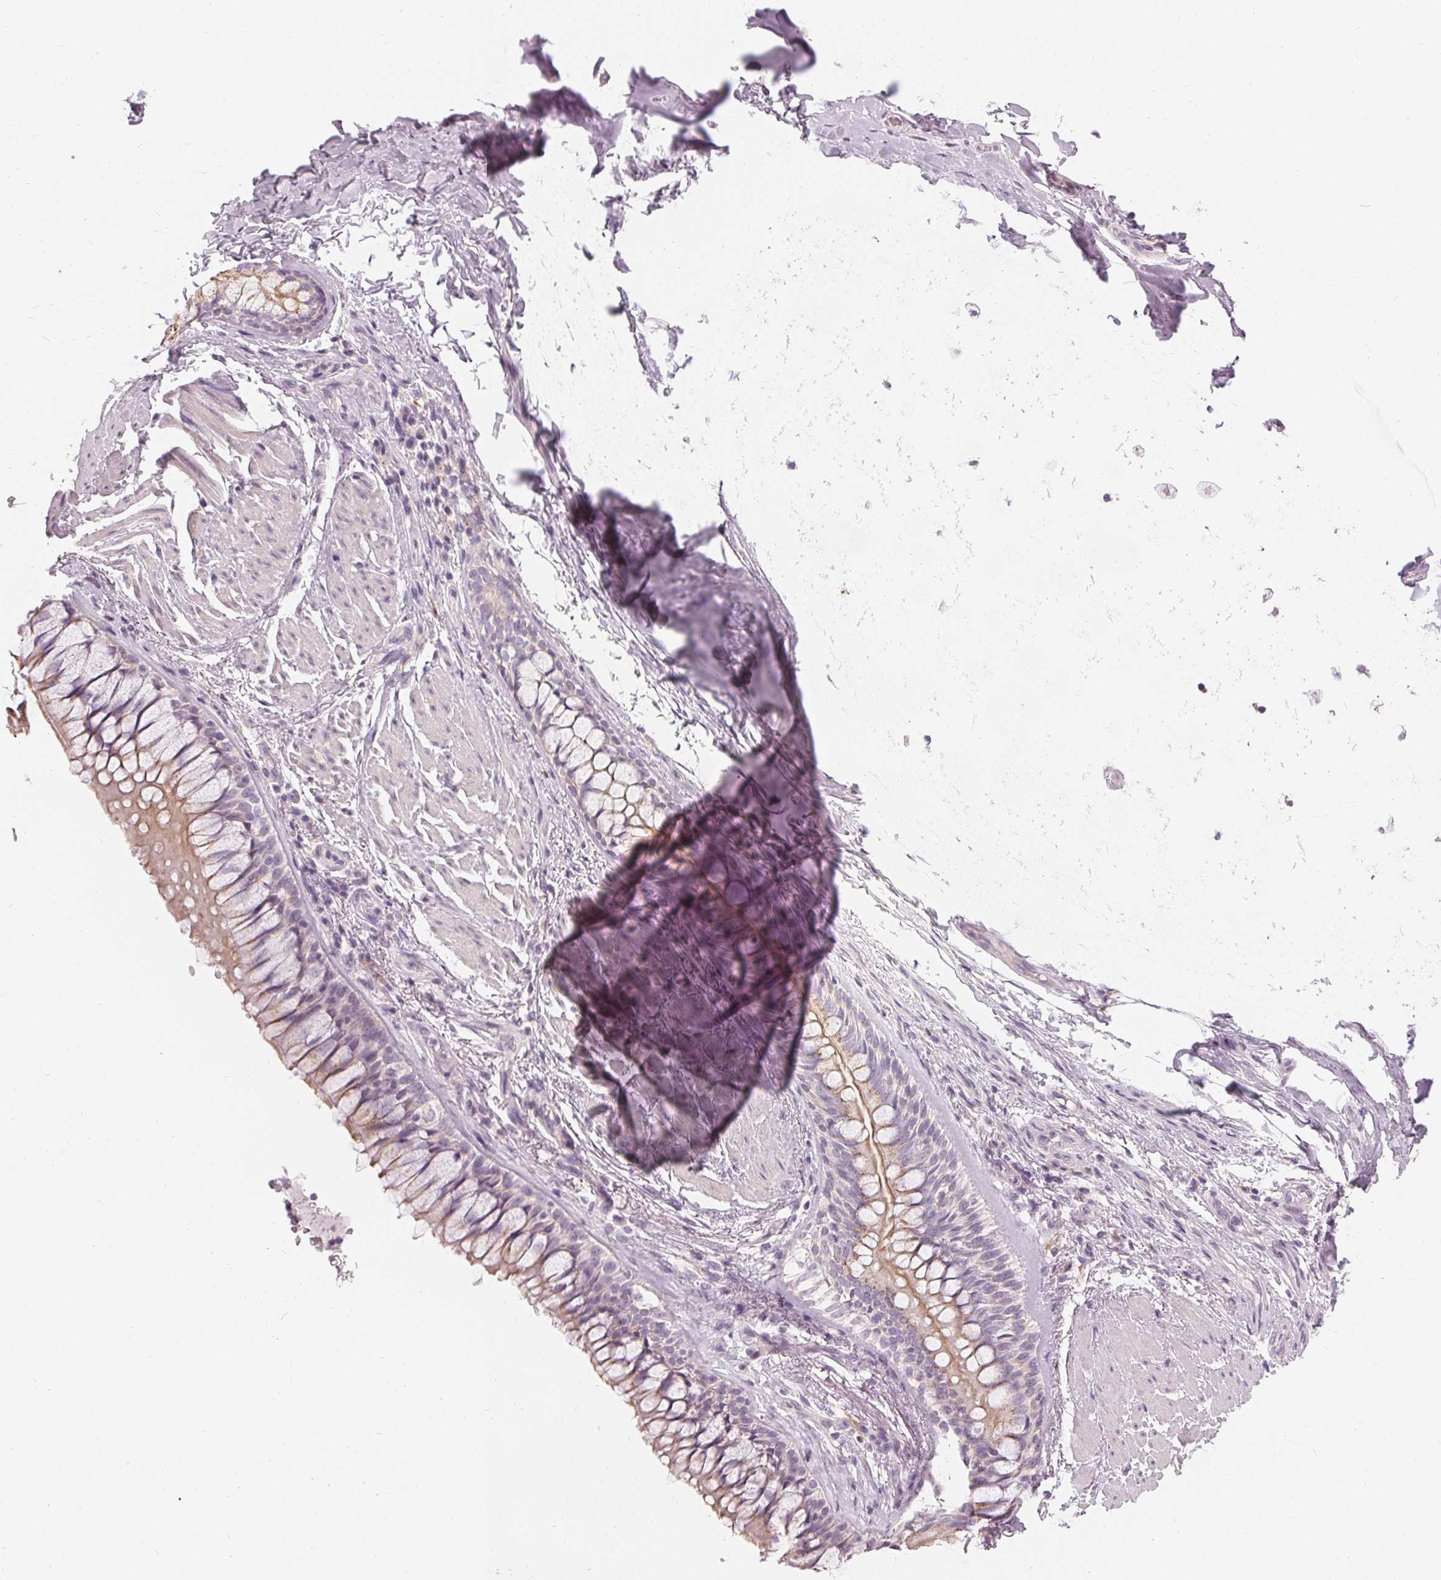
{"staining": {"intensity": "weak", "quantity": "<25%", "location": "cytoplasmic/membranous"}, "tissue": "soft tissue", "cell_type": "Chondrocytes", "image_type": "normal", "snomed": [{"axis": "morphology", "description": "Normal tissue, NOS"}, {"axis": "topography", "description": "Cartilage tissue"}, {"axis": "topography", "description": "Bronchus"}], "caption": "Immunohistochemistry (IHC) photomicrograph of normal soft tissue stained for a protein (brown), which displays no expression in chondrocytes. (Brightfield microscopy of DAB (3,3'-diaminobenzidine) immunohistochemistry at high magnification).", "gene": "HOPX", "patient": {"sex": "male", "age": 64}}